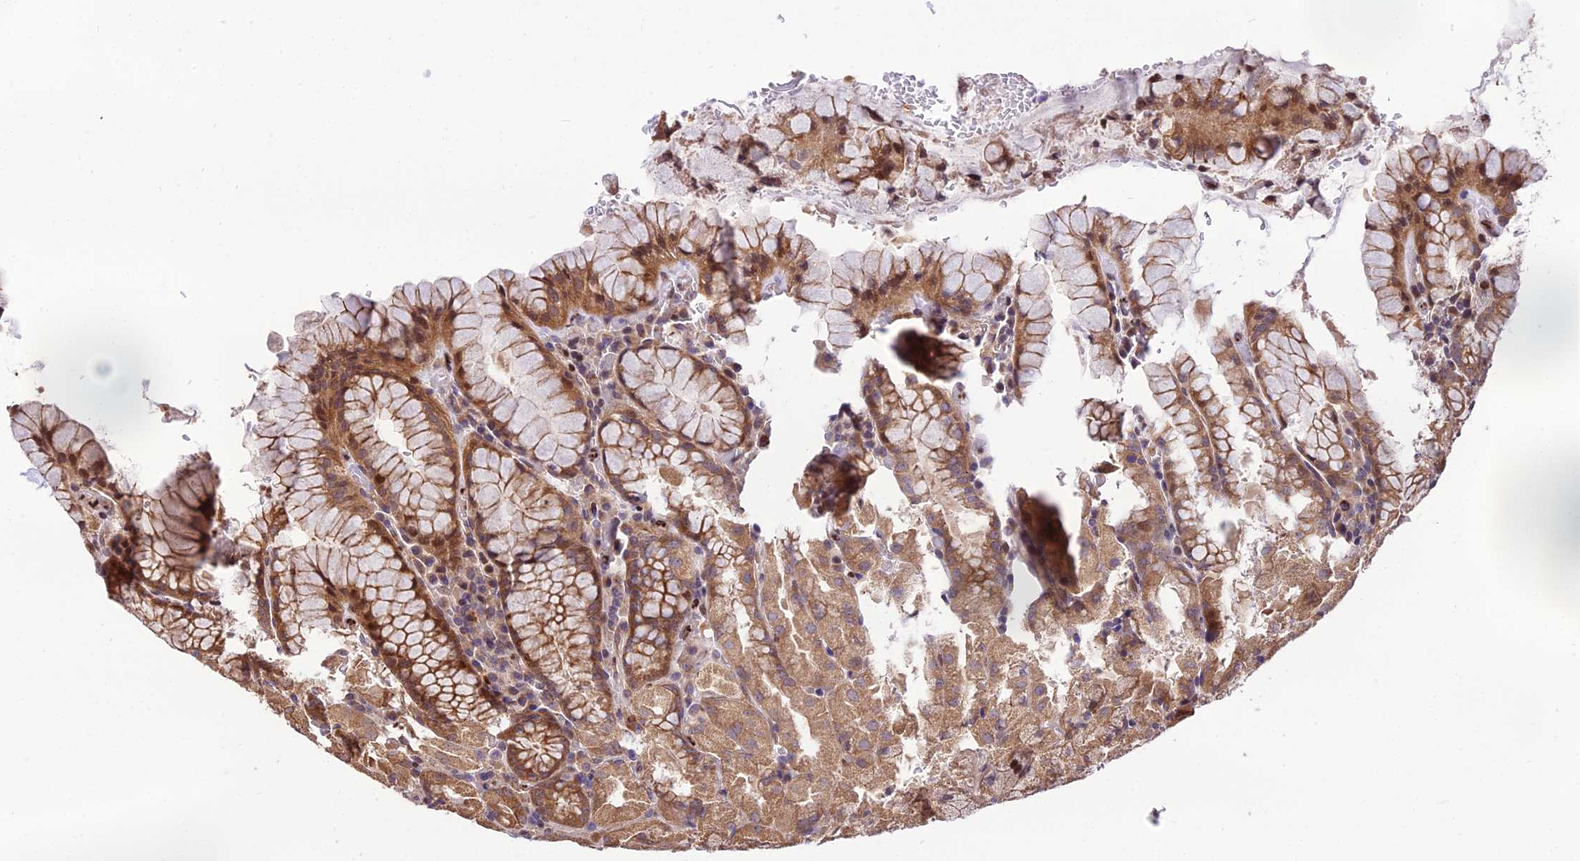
{"staining": {"intensity": "moderate", "quantity": ">75%", "location": "cytoplasmic/membranous,nuclear"}, "tissue": "stomach", "cell_type": "Glandular cells", "image_type": "normal", "snomed": [{"axis": "morphology", "description": "Normal tissue, NOS"}, {"axis": "topography", "description": "Stomach, upper"}, {"axis": "topography", "description": "Stomach, lower"}], "caption": "A medium amount of moderate cytoplasmic/membranous,nuclear staining is seen in approximately >75% of glandular cells in normal stomach. (DAB IHC with brightfield microscopy, high magnification).", "gene": "SMG6", "patient": {"sex": "male", "age": 80}}